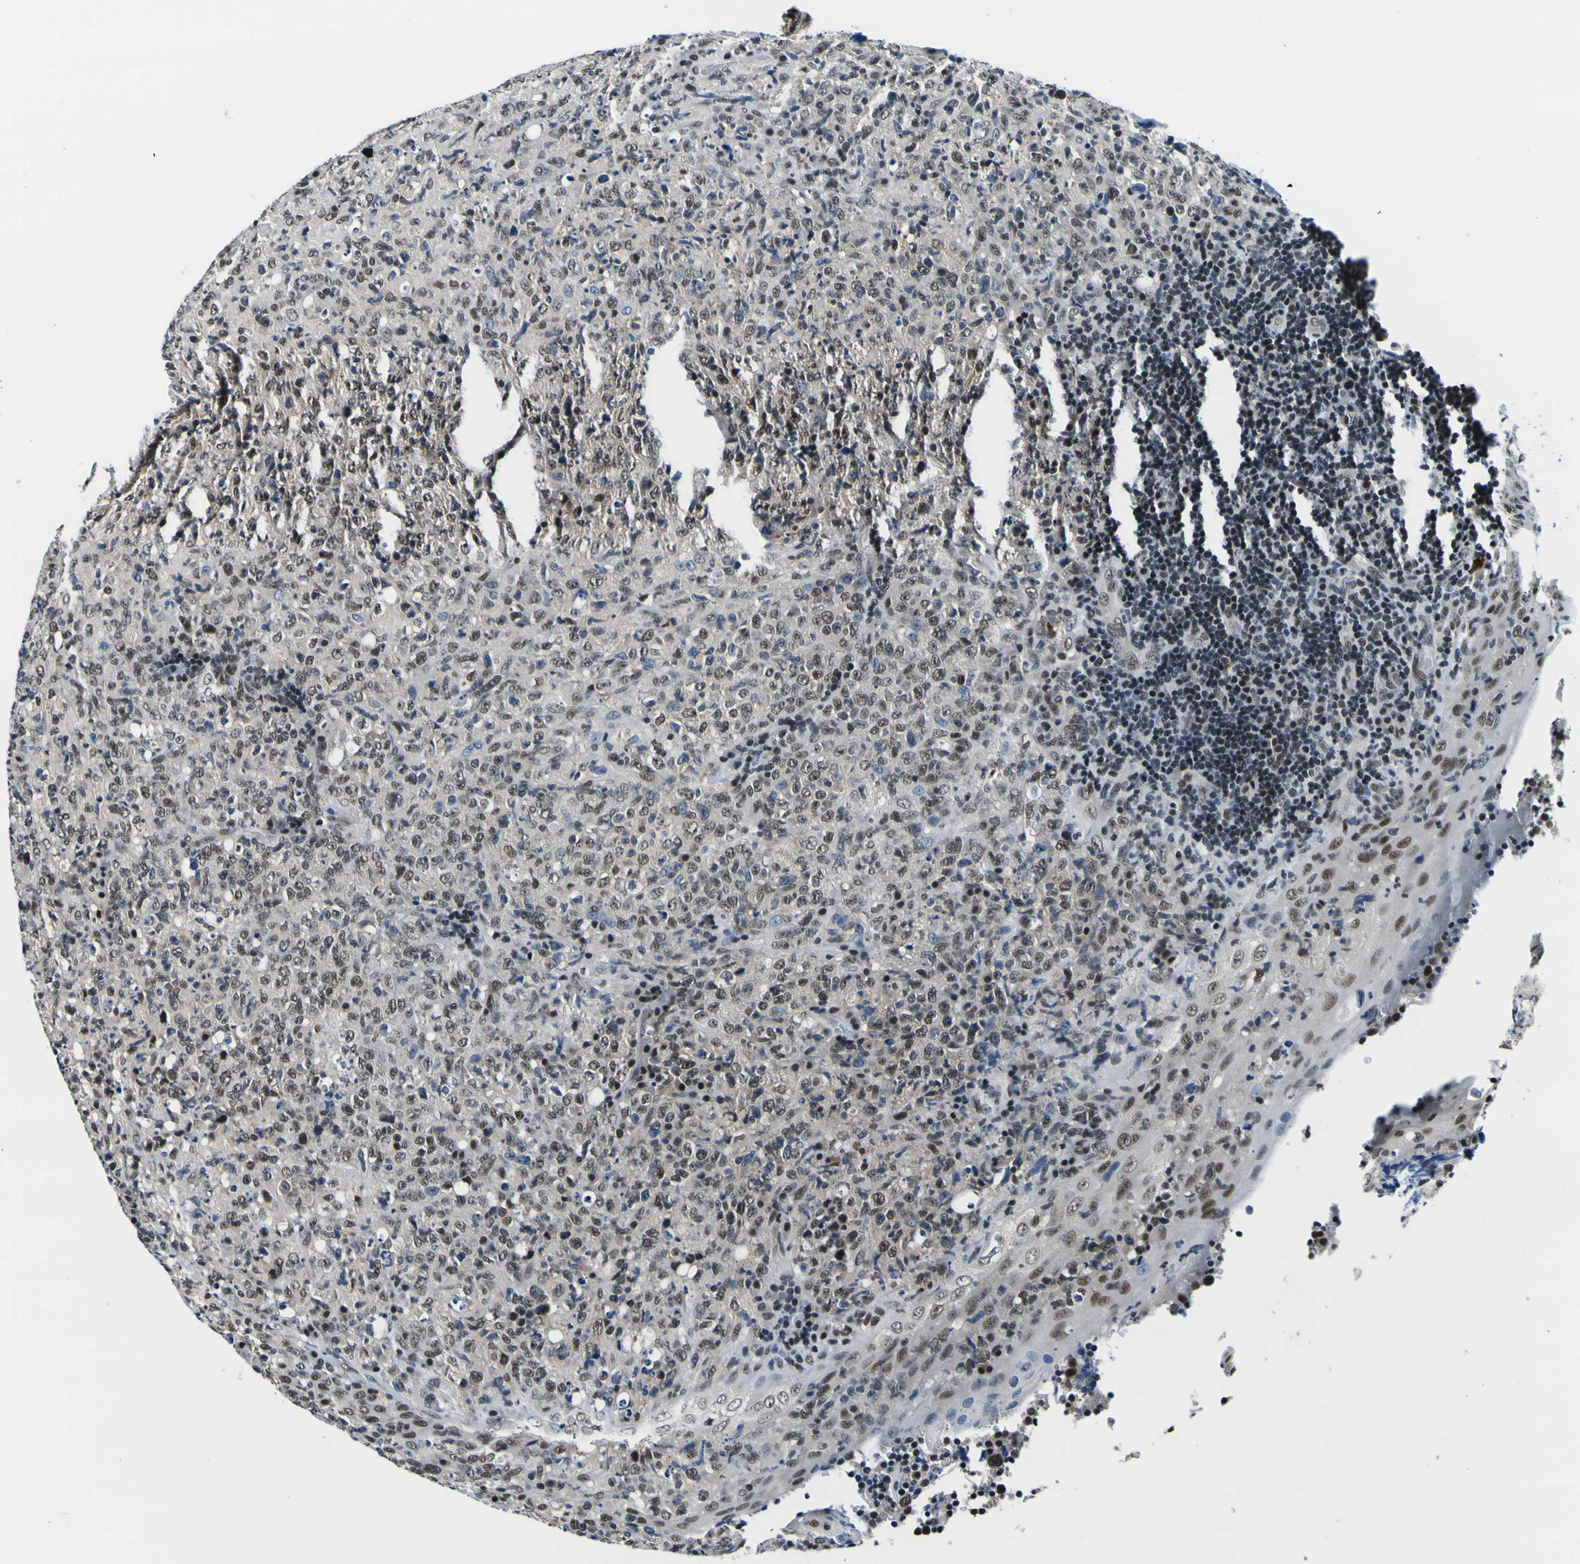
{"staining": {"intensity": "moderate", "quantity": ">75%", "location": "nuclear"}, "tissue": "lymphoma", "cell_type": "Tumor cells", "image_type": "cancer", "snomed": [{"axis": "morphology", "description": "Malignant lymphoma, non-Hodgkin's type, High grade"}, {"axis": "topography", "description": "Tonsil"}], "caption": "IHC (DAB (3,3'-diaminobenzidine)) staining of human malignant lymphoma, non-Hodgkin's type (high-grade) shows moderate nuclear protein staining in about >75% of tumor cells.", "gene": "SP1", "patient": {"sex": "female", "age": 36}}